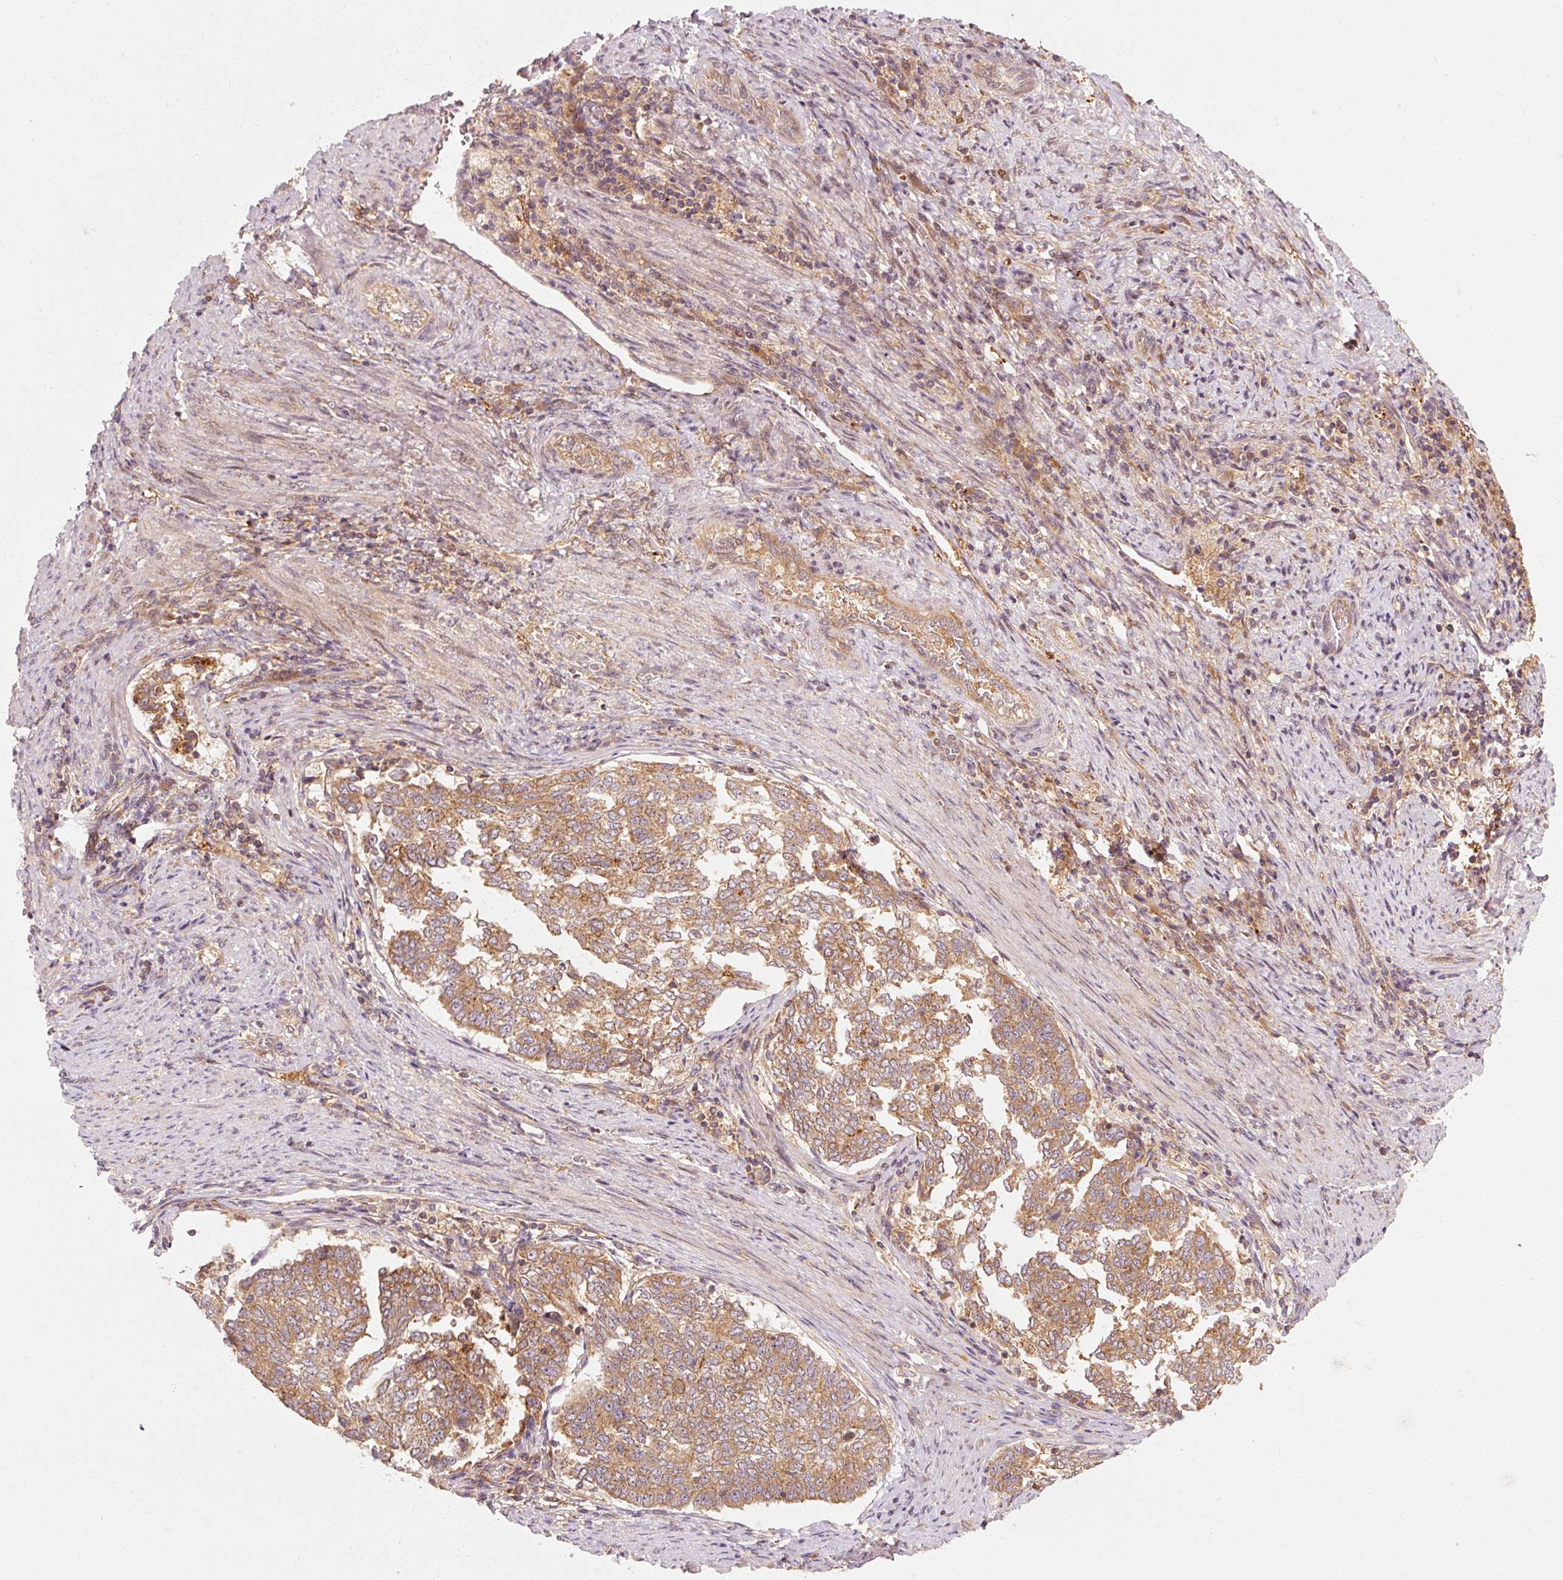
{"staining": {"intensity": "moderate", "quantity": ">75%", "location": "cytoplasmic/membranous"}, "tissue": "endometrial cancer", "cell_type": "Tumor cells", "image_type": "cancer", "snomed": [{"axis": "morphology", "description": "Adenocarcinoma, NOS"}, {"axis": "topography", "description": "Endometrium"}], "caption": "Adenocarcinoma (endometrial) stained for a protein demonstrates moderate cytoplasmic/membranous positivity in tumor cells. The staining was performed using DAB (3,3'-diaminobenzidine) to visualize the protein expression in brown, while the nuclei were stained in blue with hematoxylin (Magnification: 20x).", "gene": "CTNNA1", "patient": {"sex": "female", "age": 80}}